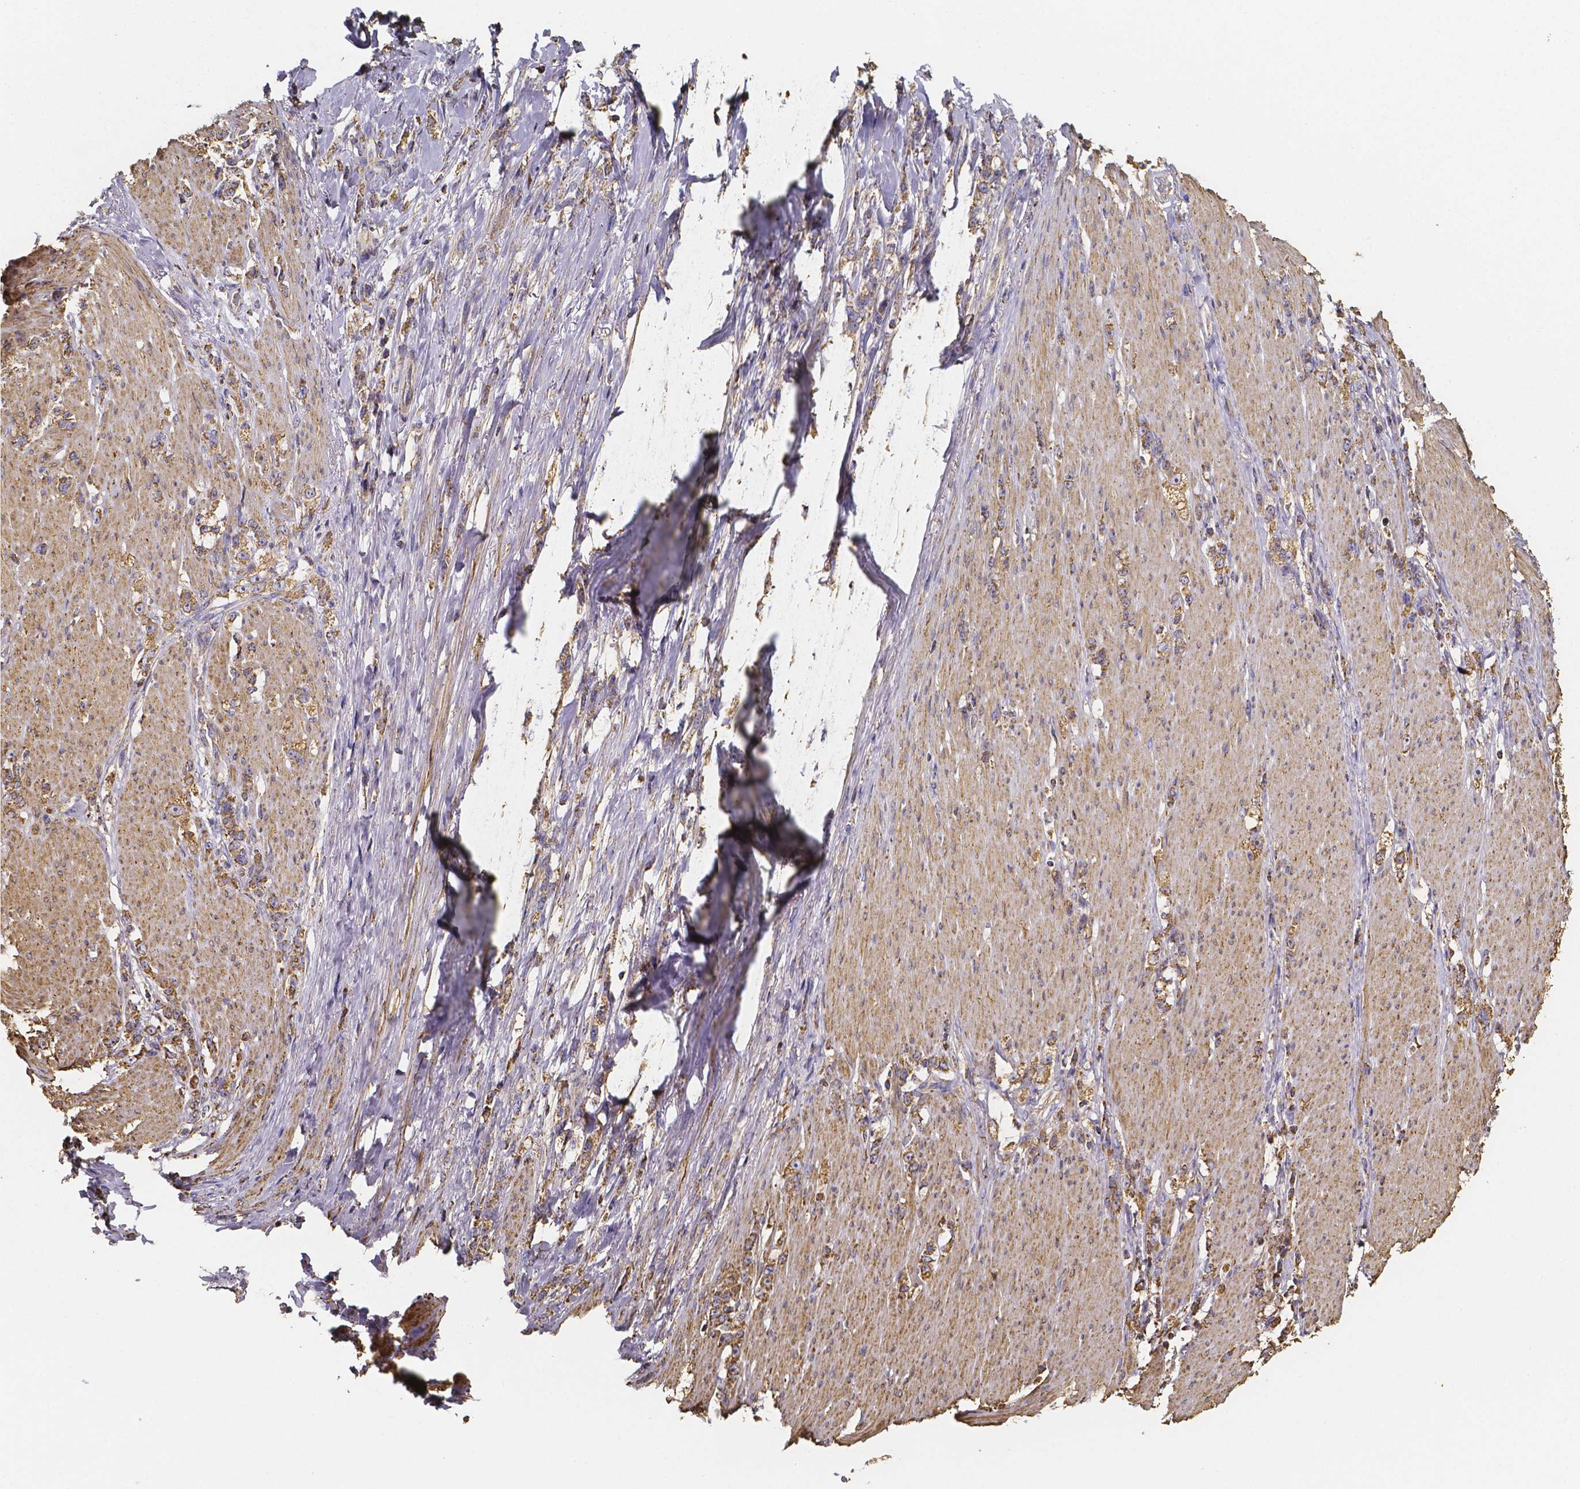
{"staining": {"intensity": "moderate", "quantity": ">75%", "location": "cytoplasmic/membranous"}, "tissue": "stomach cancer", "cell_type": "Tumor cells", "image_type": "cancer", "snomed": [{"axis": "morphology", "description": "Adenocarcinoma, NOS"}, {"axis": "topography", "description": "Stomach, lower"}], "caption": "Protein staining of adenocarcinoma (stomach) tissue demonstrates moderate cytoplasmic/membranous positivity in about >75% of tumor cells.", "gene": "SLC35D2", "patient": {"sex": "male", "age": 88}}